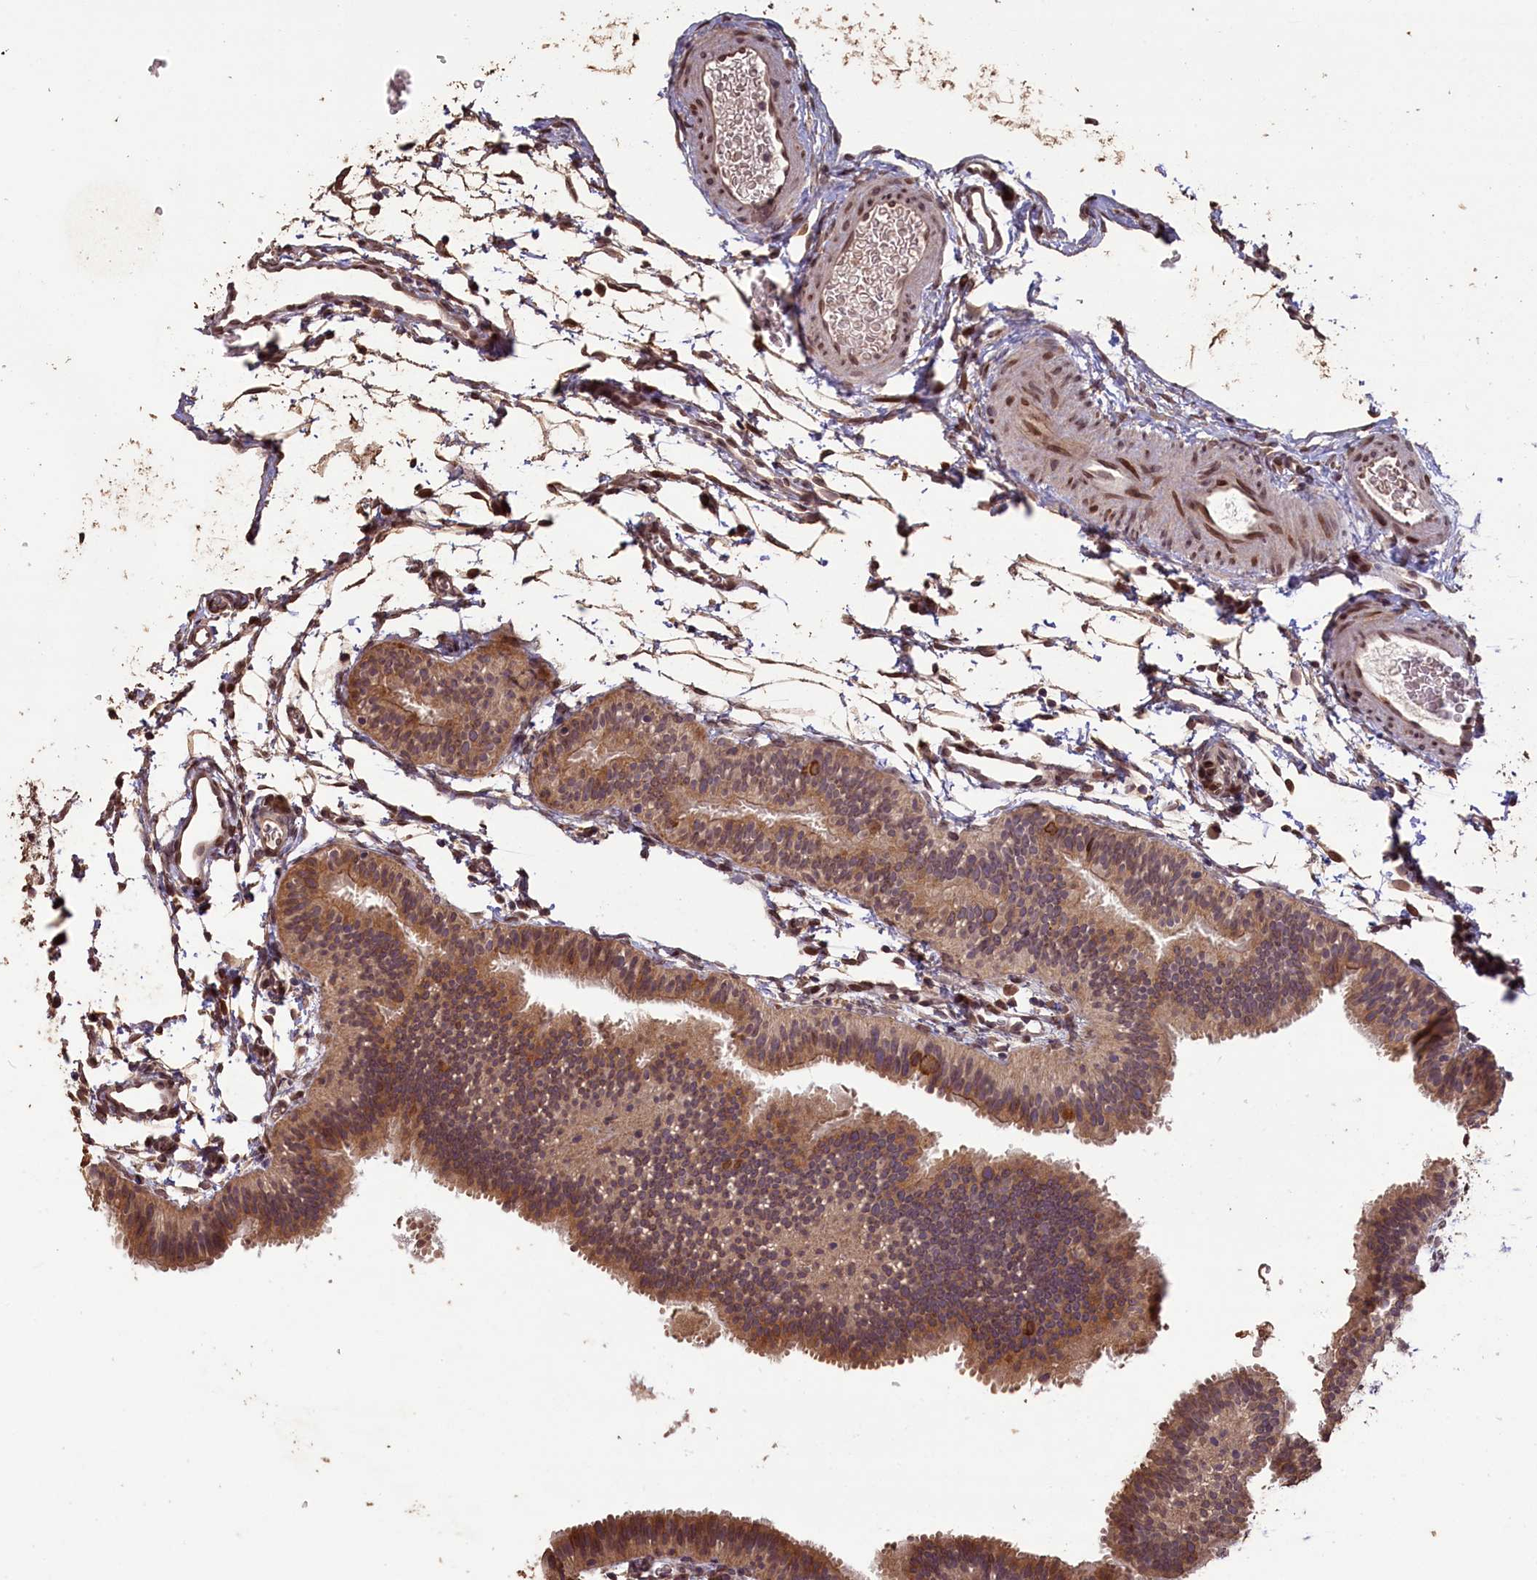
{"staining": {"intensity": "moderate", "quantity": ">75%", "location": "cytoplasmic/membranous"}, "tissue": "fallopian tube", "cell_type": "Glandular cells", "image_type": "normal", "snomed": [{"axis": "morphology", "description": "Normal tissue, NOS"}, {"axis": "topography", "description": "Fallopian tube"}], "caption": "Unremarkable fallopian tube was stained to show a protein in brown. There is medium levels of moderate cytoplasmic/membranous expression in approximately >75% of glandular cells.", "gene": "SLC38A7", "patient": {"sex": "female", "age": 35}}